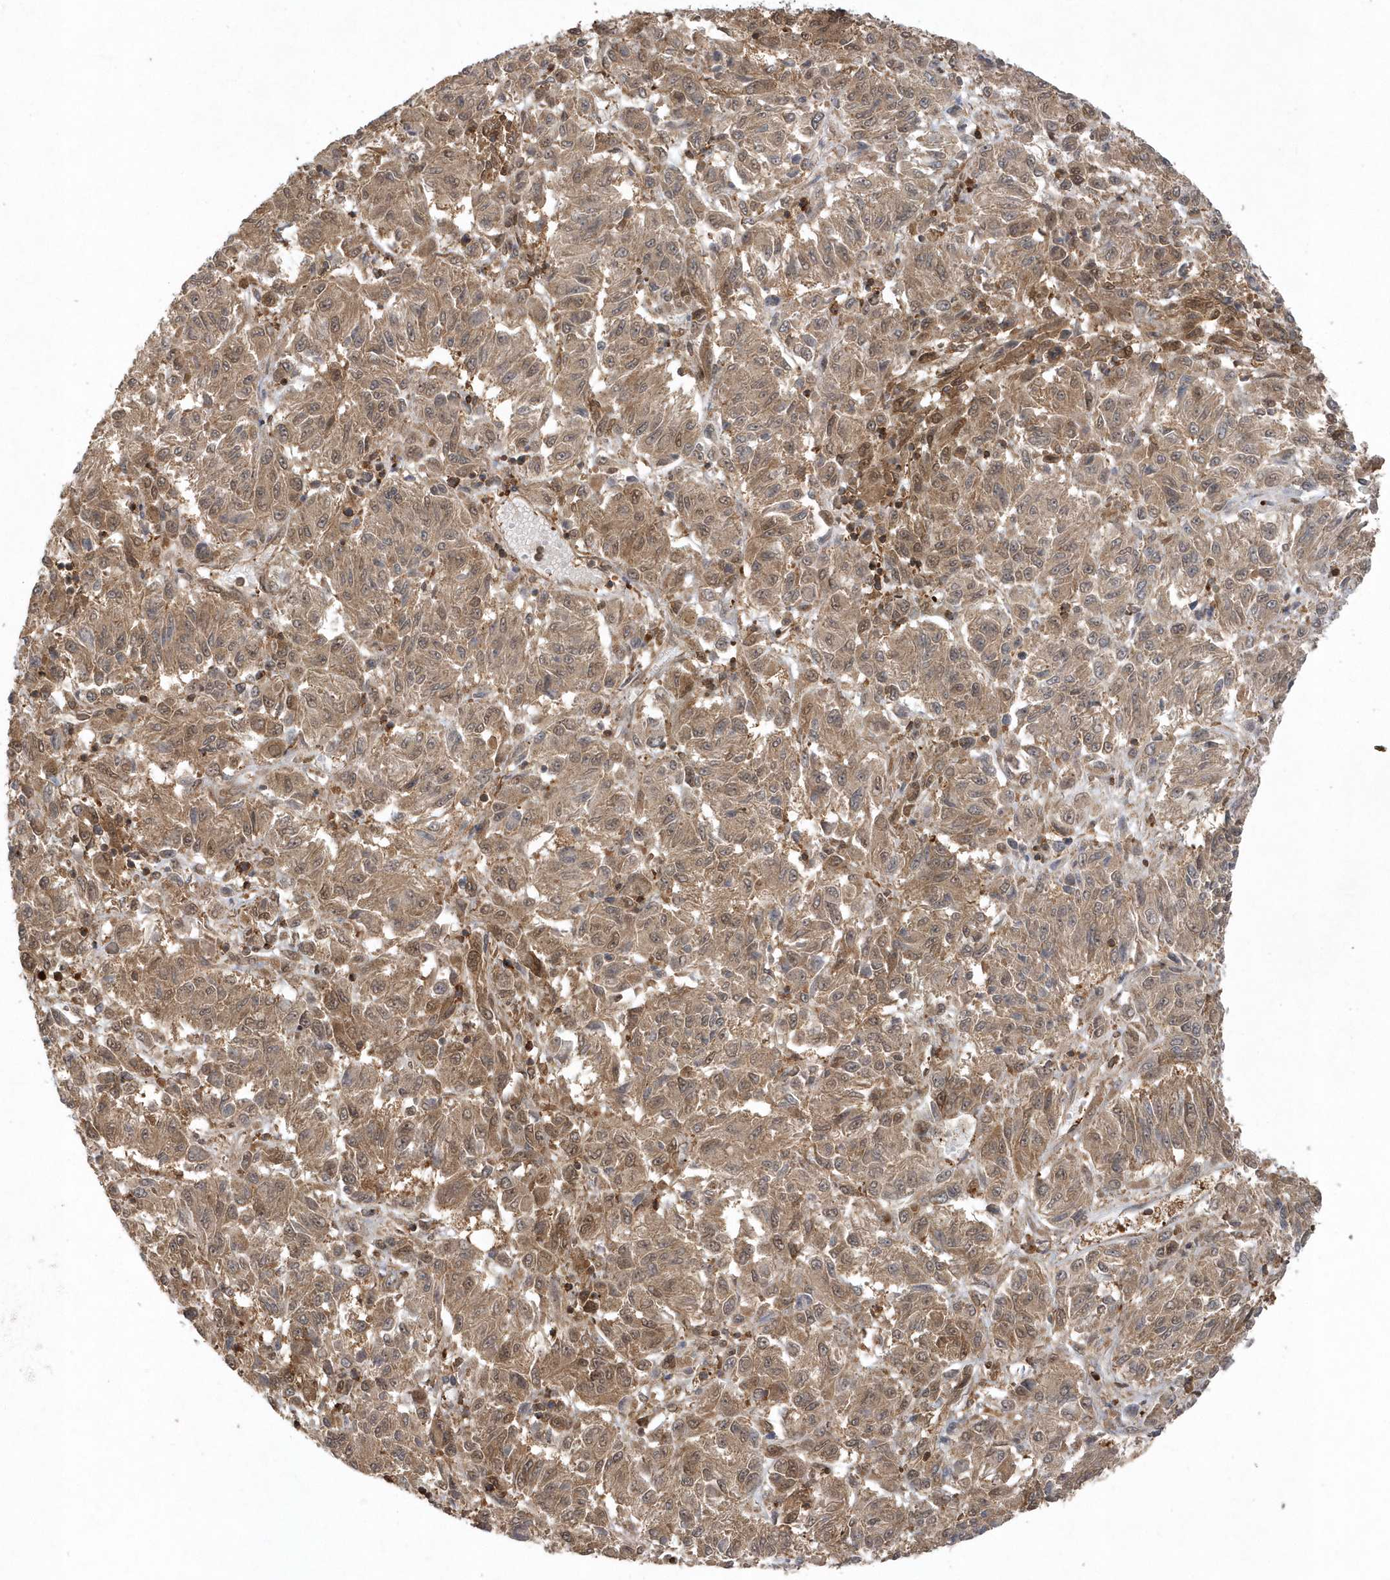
{"staining": {"intensity": "weak", "quantity": ">75%", "location": "cytoplasmic/membranous,nuclear"}, "tissue": "melanoma", "cell_type": "Tumor cells", "image_type": "cancer", "snomed": [{"axis": "morphology", "description": "Malignant melanoma, Metastatic site"}, {"axis": "topography", "description": "Lung"}], "caption": "Tumor cells reveal weak cytoplasmic/membranous and nuclear staining in approximately >75% of cells in melanoma.", "gene": "ACYP1", "patient": {"sex": "male", "age": 64}}